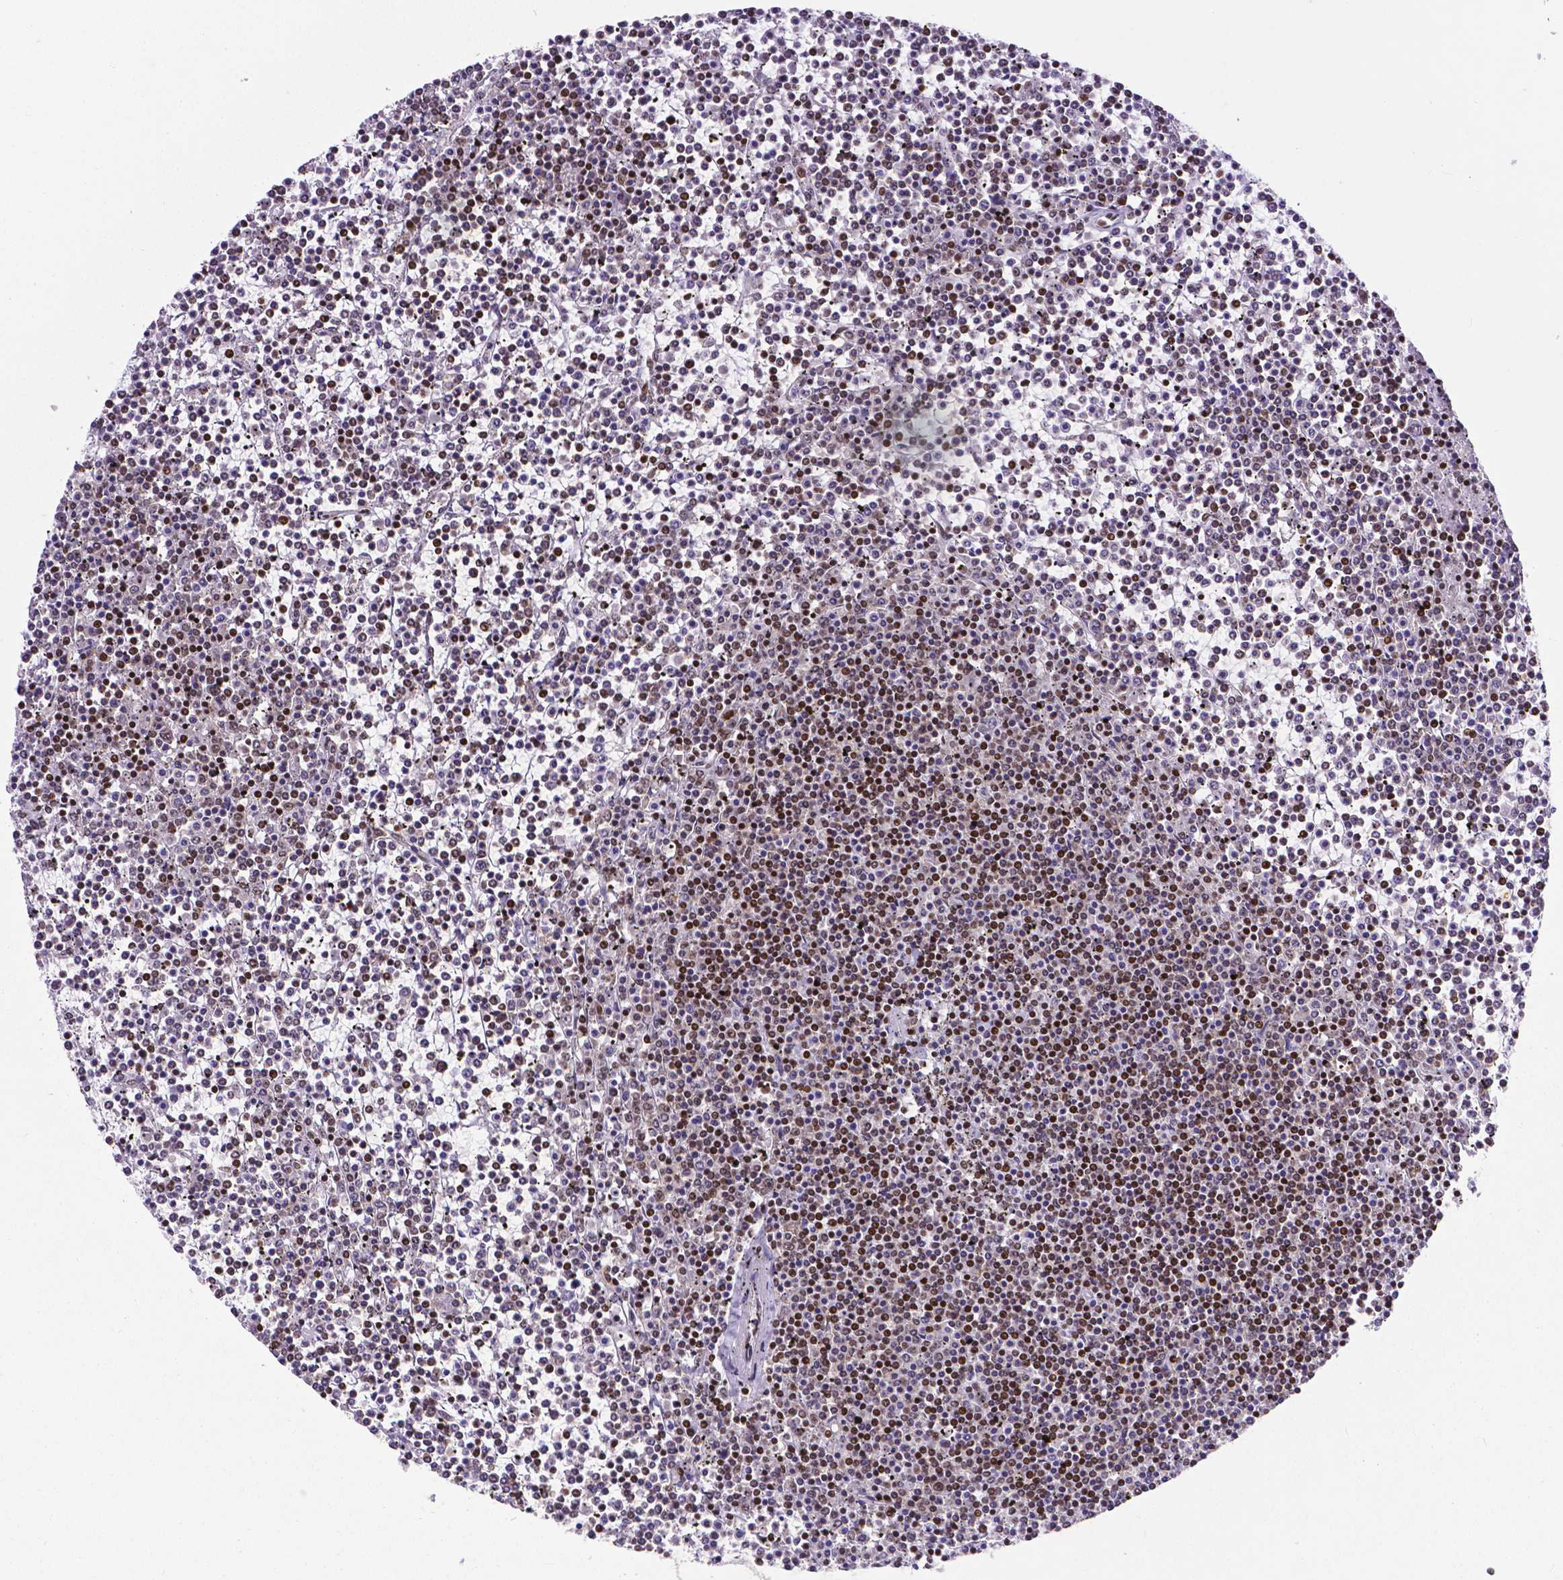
{"staining": {"intensity": "strong", "quantity": "25%-75%", "location": "nuclear"}, "tissue": "lymphoma", "cell_type": "Tumor cells", "image_type": "cancer", "snomed": [{"axis": "morphology", "description": "Malignant lymphoma, non-Hodgkin's type, Low grade"}, {"axis": "topography", "description": "Spleen"}], "caption": "Immunohistochemistry micrograph of human malignant lymphoma, non-Hodgkin's type (low-grade) stained for a protein (brown), which reveals high levels of strong nuclear expression in about 25%-75% of tumor cells.", "gene": "CTCF", "patient": {"sex": "female", "age": 19}}